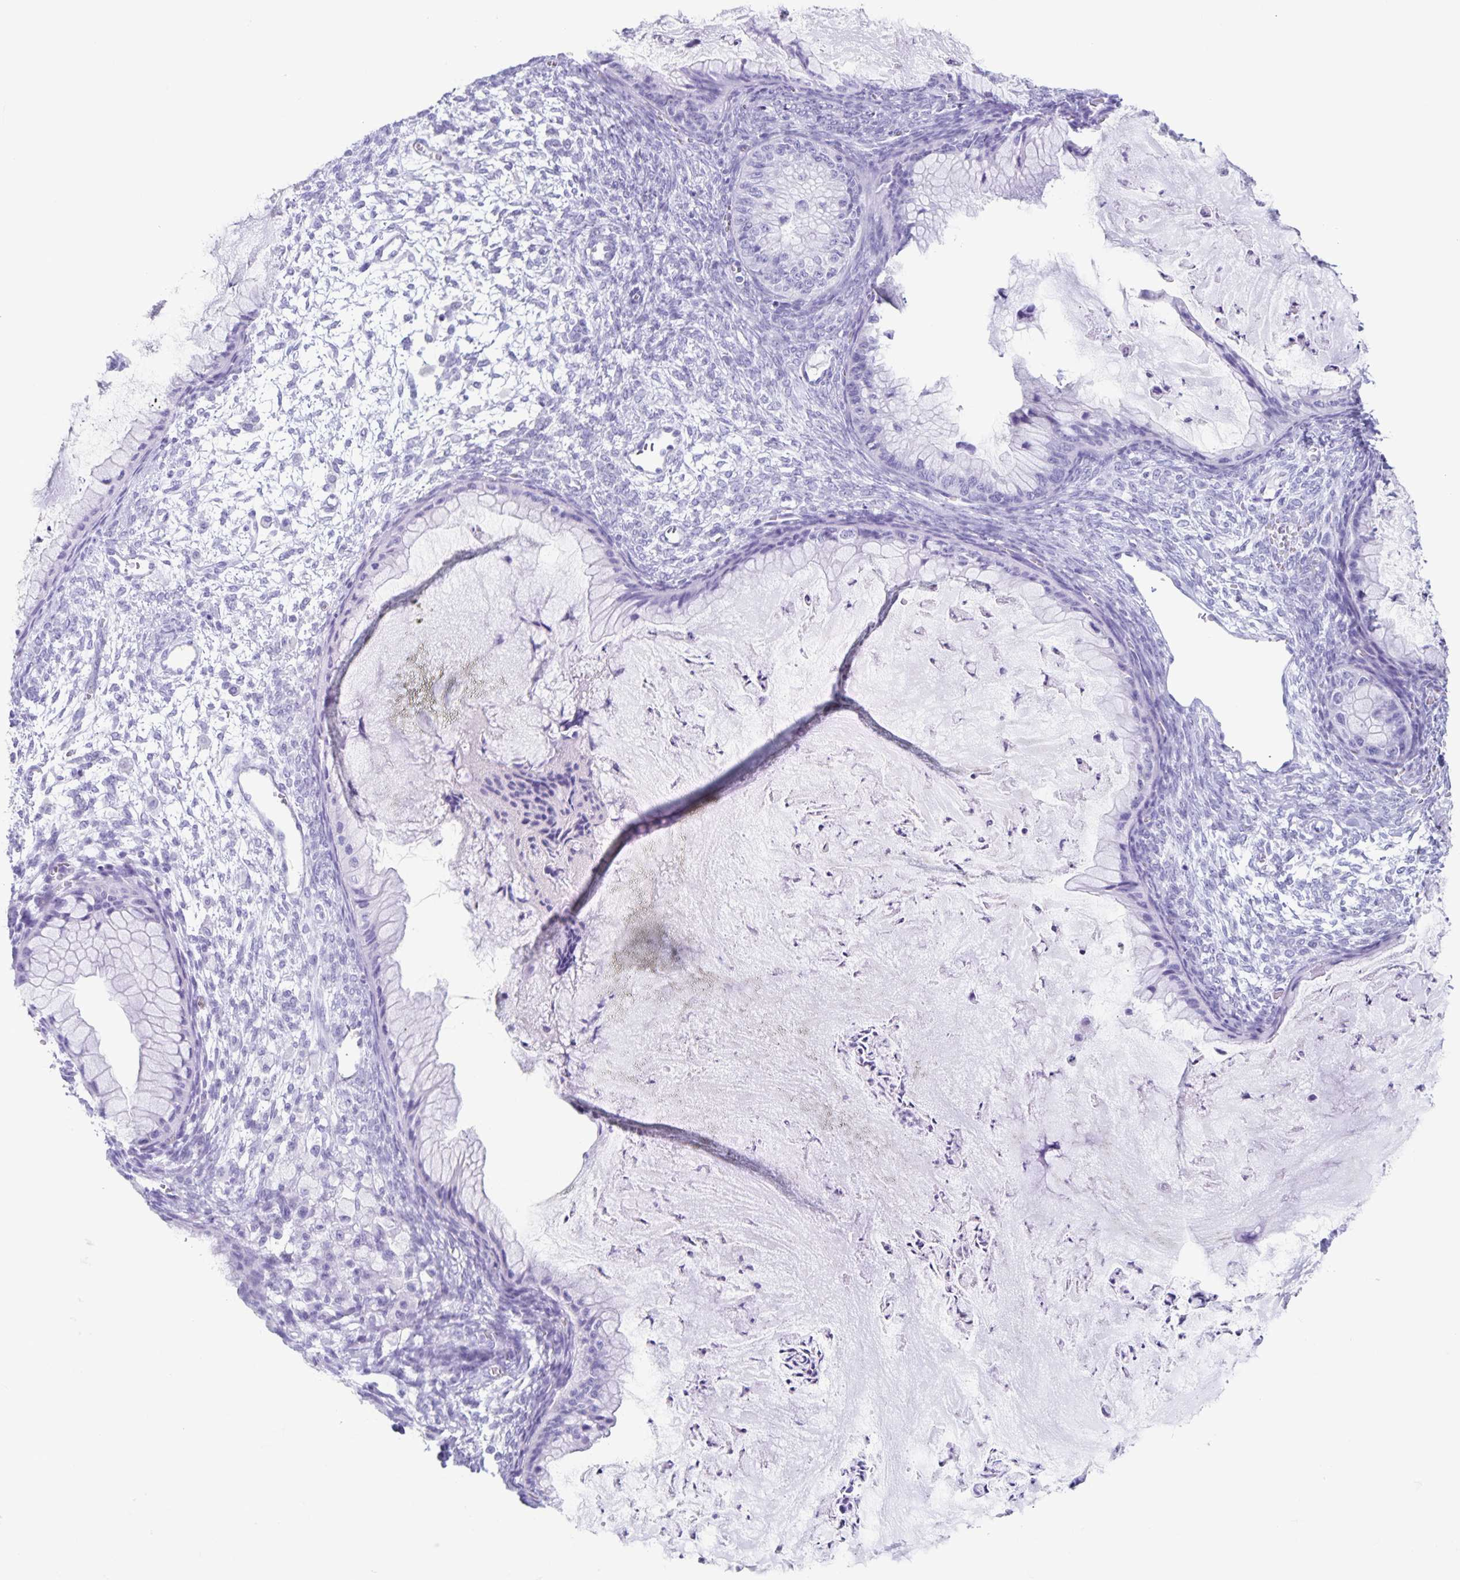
{"staining": {"intensity": "negative", "quantity": "none", "location": "none"}, "tissue": "ovarian cancer", "cell_type": "Tumor cells", "image_type": "cancer", "snomed": [{"axis": "morphology", "description": "Cystadenocarcinoma, mucinous, NOS"}, {"axis": "topography", "description": "Ovary"}], "caption": "Immunohistochemical staining of human ovarian cancer (mucinous cystadenocarcinoma) displays no significant positivity in tumor cells. Nuclei are stained in blue.", "gene": "C12orf56", "patient": {"sex": "female", "age": 72}}